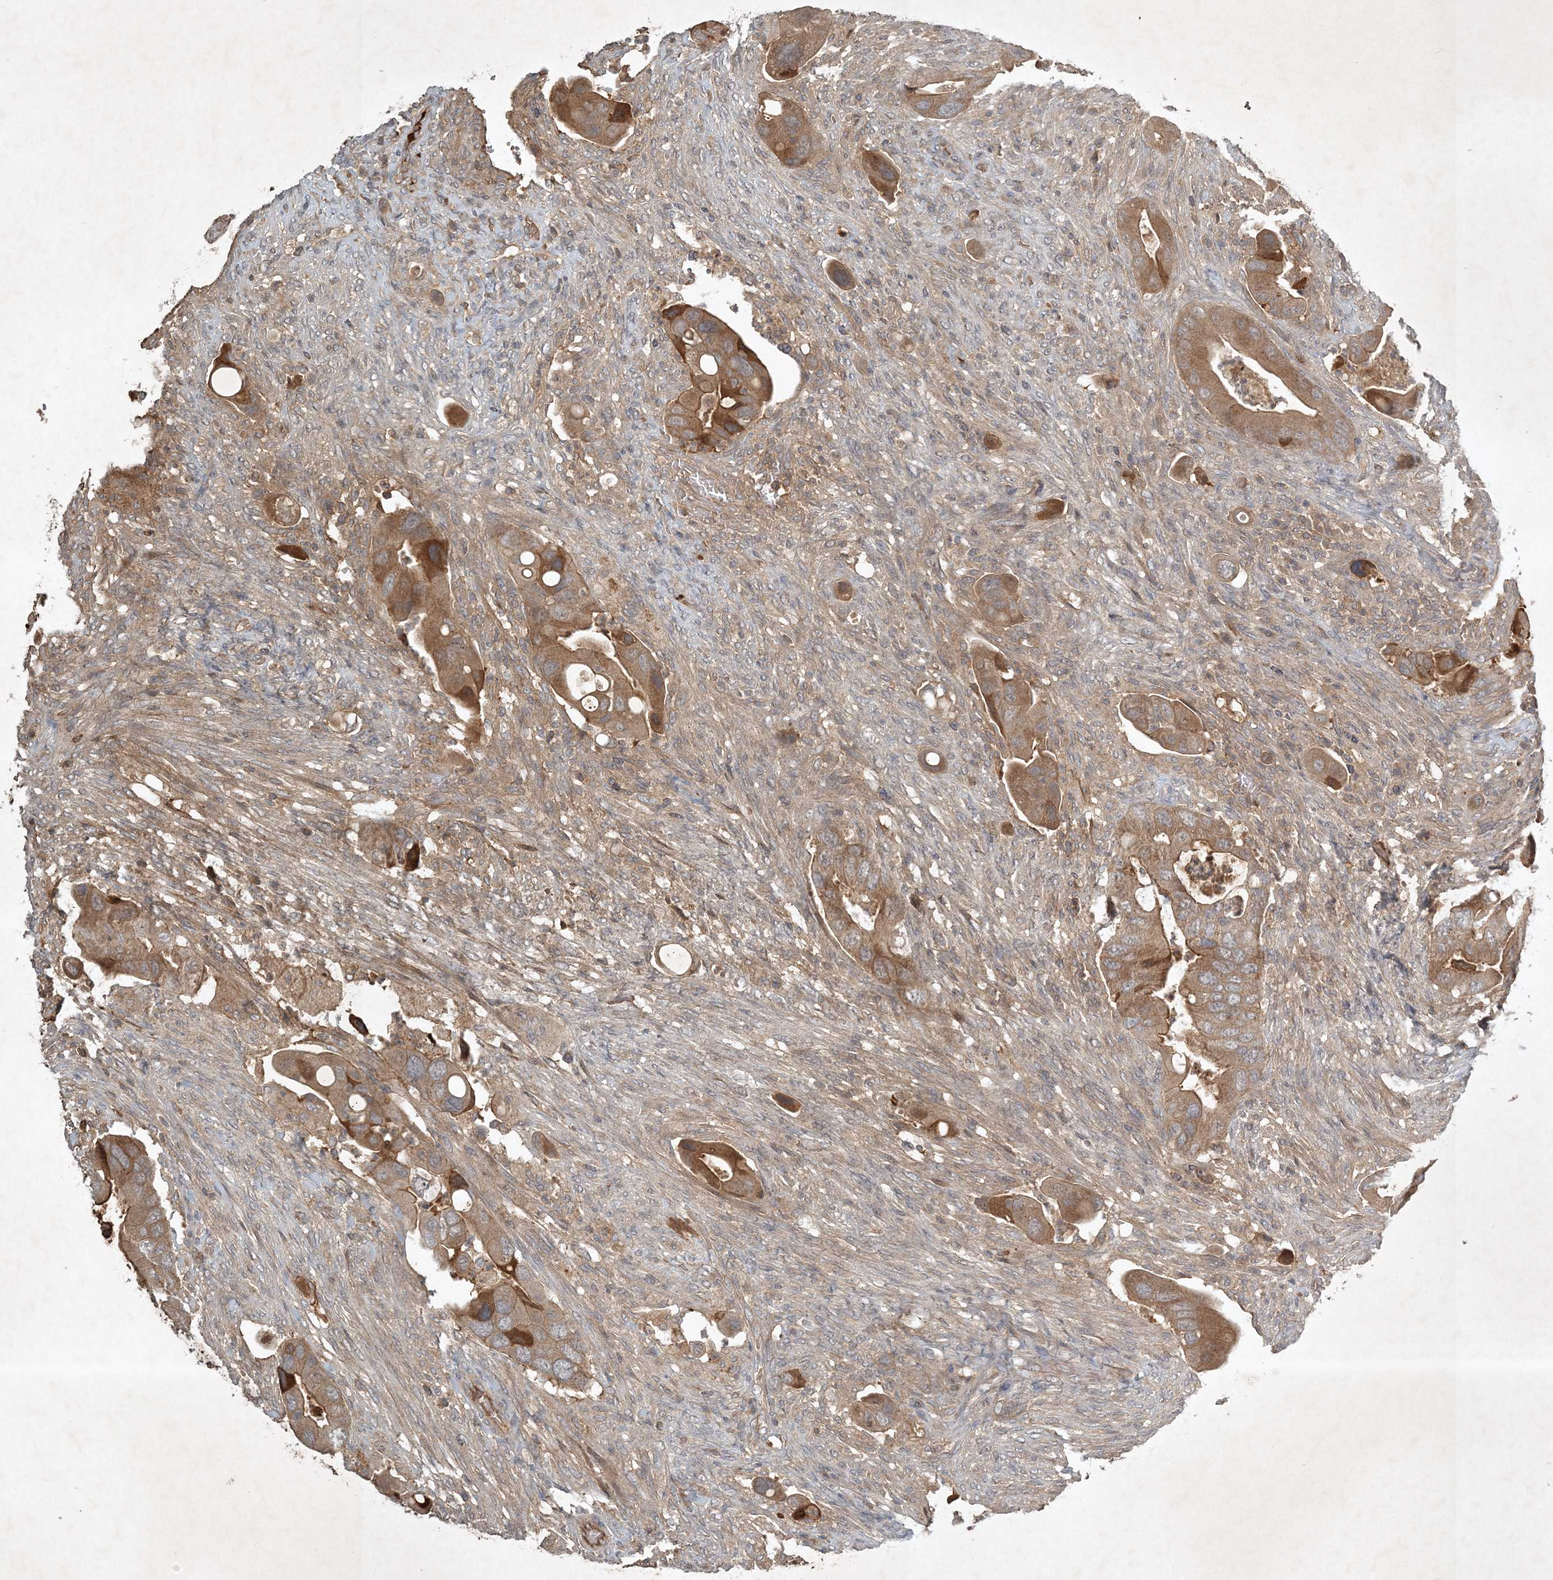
{"staining": {"intensity": "moderate", "quantity": ">75%", "location": "cytoplasmic/membranous"}, "tissue": "colorectal cancer", "cell_type": "Tumor cells", "image_type": "cancer", "snomed": [{"axis": "morphology", "description": "Adenocarcinoma, NOS"}, {"axis": "topography", "description": "Rectum"}], "caption": "Approximately >75% of tumor cells in human adenocarcinoma (colorectal) show moderate cytoplasmic/membranous protein expression as visualized by brown immunohistochemical staining.", "gene": "TNFAIP6", "patient": {"sex": "female", "age": 57}}